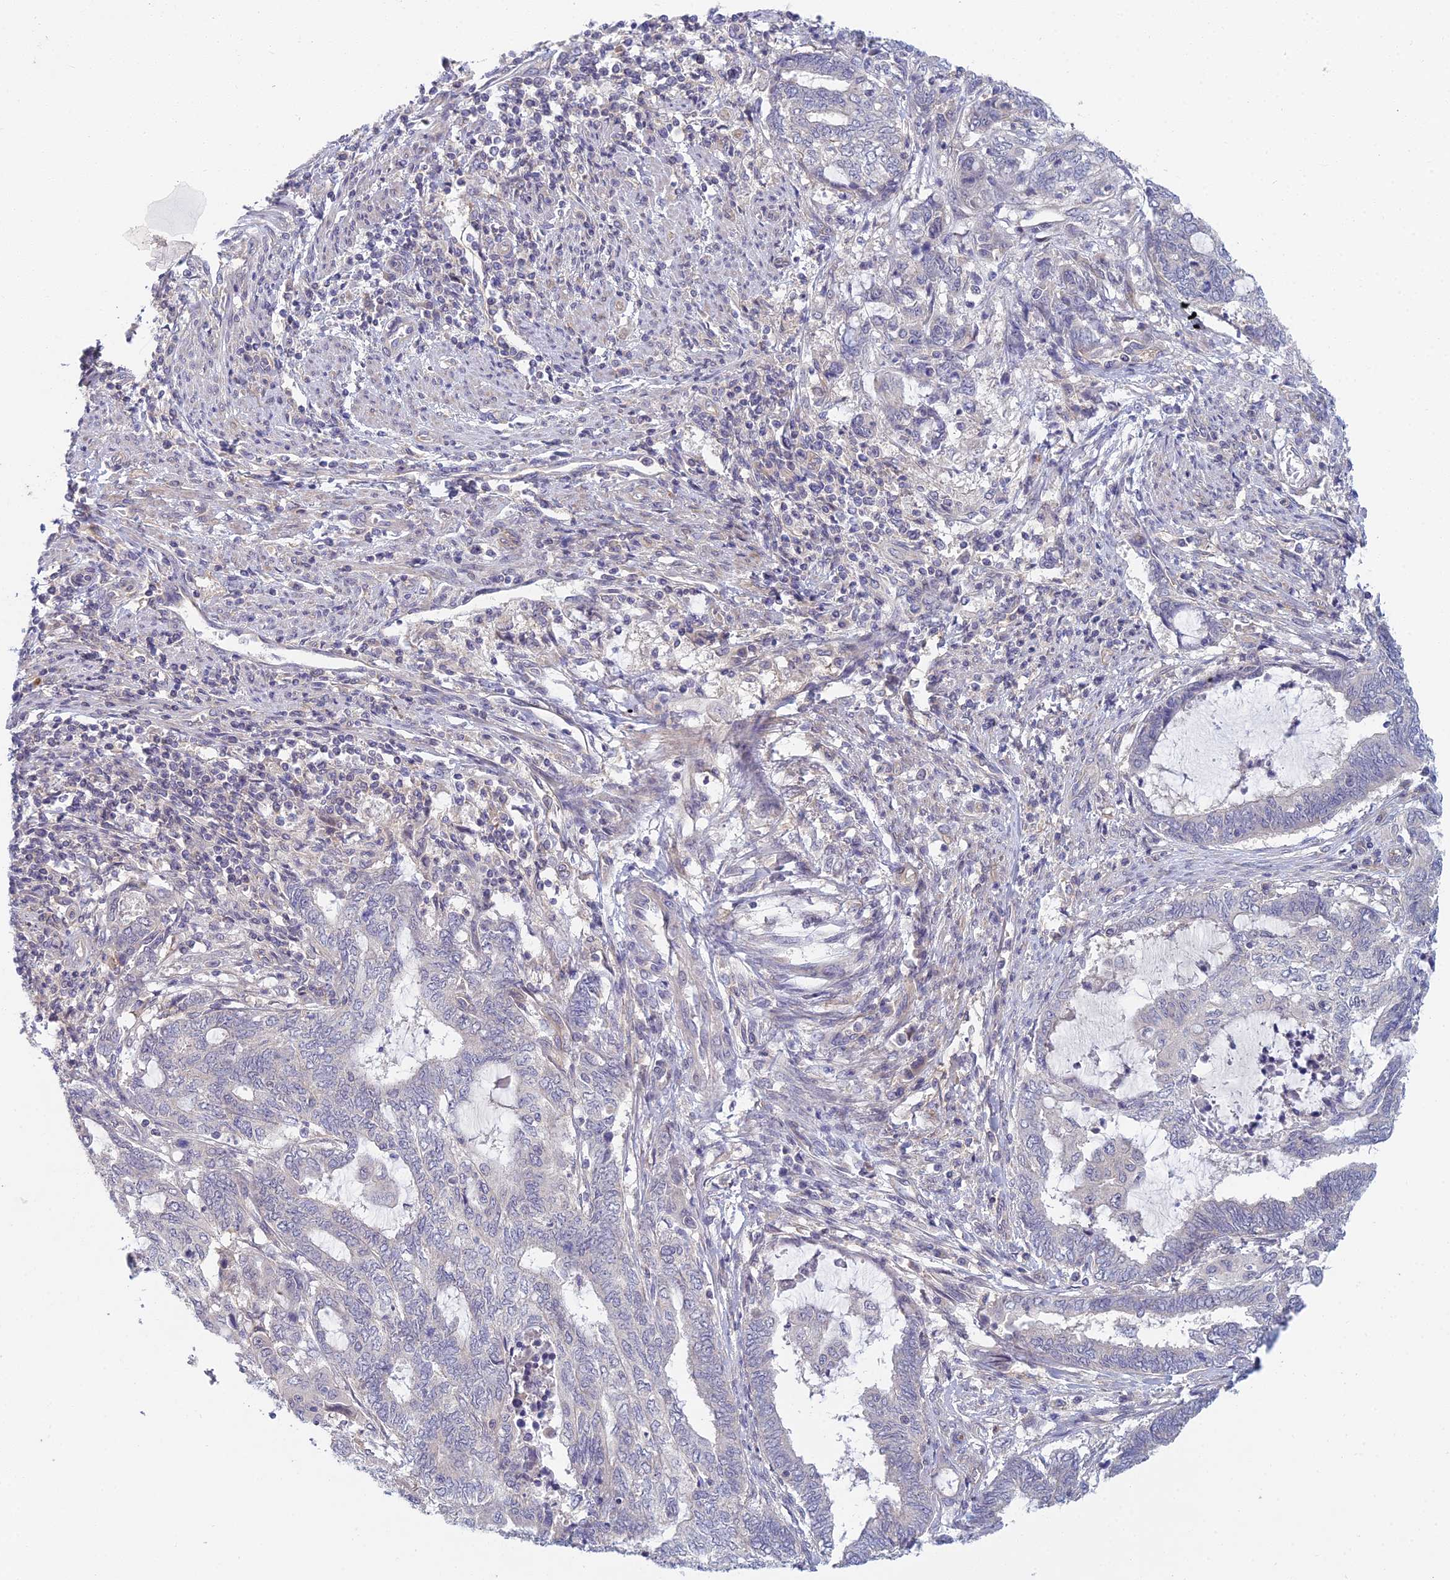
{"staining": {"intensity": "negative", "quantity": "none", "location": "none"}, "tissue": "endometrial cancer", "cell_type": "Tumor cells", "image_type": "cancer", "snomed": [{"axis": "morphology", "description": "Adenocarcinoma, NOS"}, {"axis": "topography", "description": "Uterus"}, {"axis": "topography", "description": "Endometrium"}], "caption": "Immunohistochemistry micrograph of endometrial cancer stained for a protein (brown), which reveals no expression in tumor cells.", "gene": "METTL26", "patient": {"sex": "female", "age": 70}}